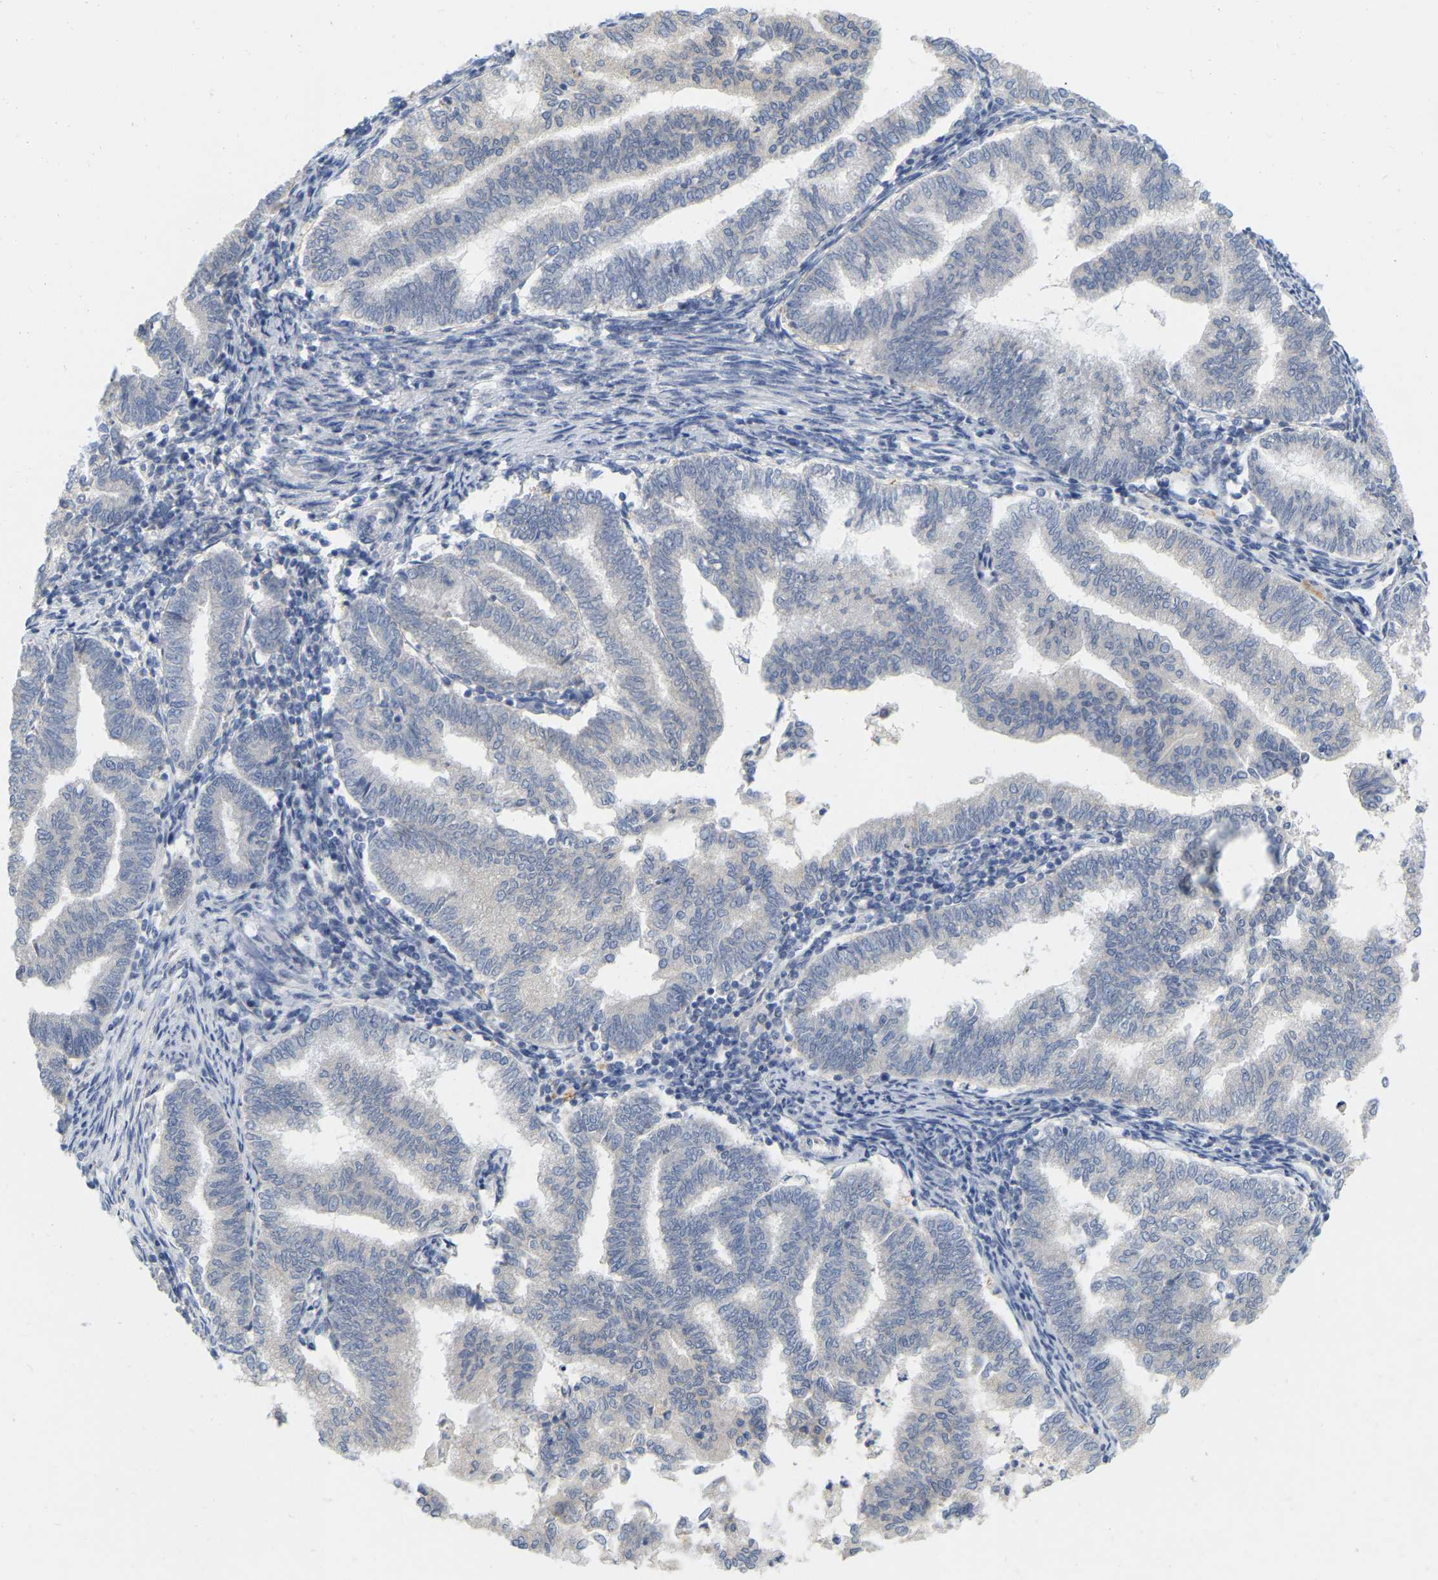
{"staining": {"intensity": "negative", "quantity": "none", "location": "none"}, "tissue": "endometrial cancer", "cell_type": "Tumor cells", "image_type": "cancer", "snomed": [{"axis": "morphology", "description": "Polyp, NOS"}, {"axis": "morphology", "description": "Adenocarcinoma, NOS"}, {"axis": "morphology", "description": "Adenoma, NOS"}, {"axis": "topography", "description": "Endometrium"}], "caption": "High power microscopy photomicrograph of an immunohistochemistry (IHC) micrograph of endometrial cancer (adenocarcinoma), revealing no significant staining in tumor cells.", "gene": "WIPI2", "patient": {"sex": "female", "age": 79}}